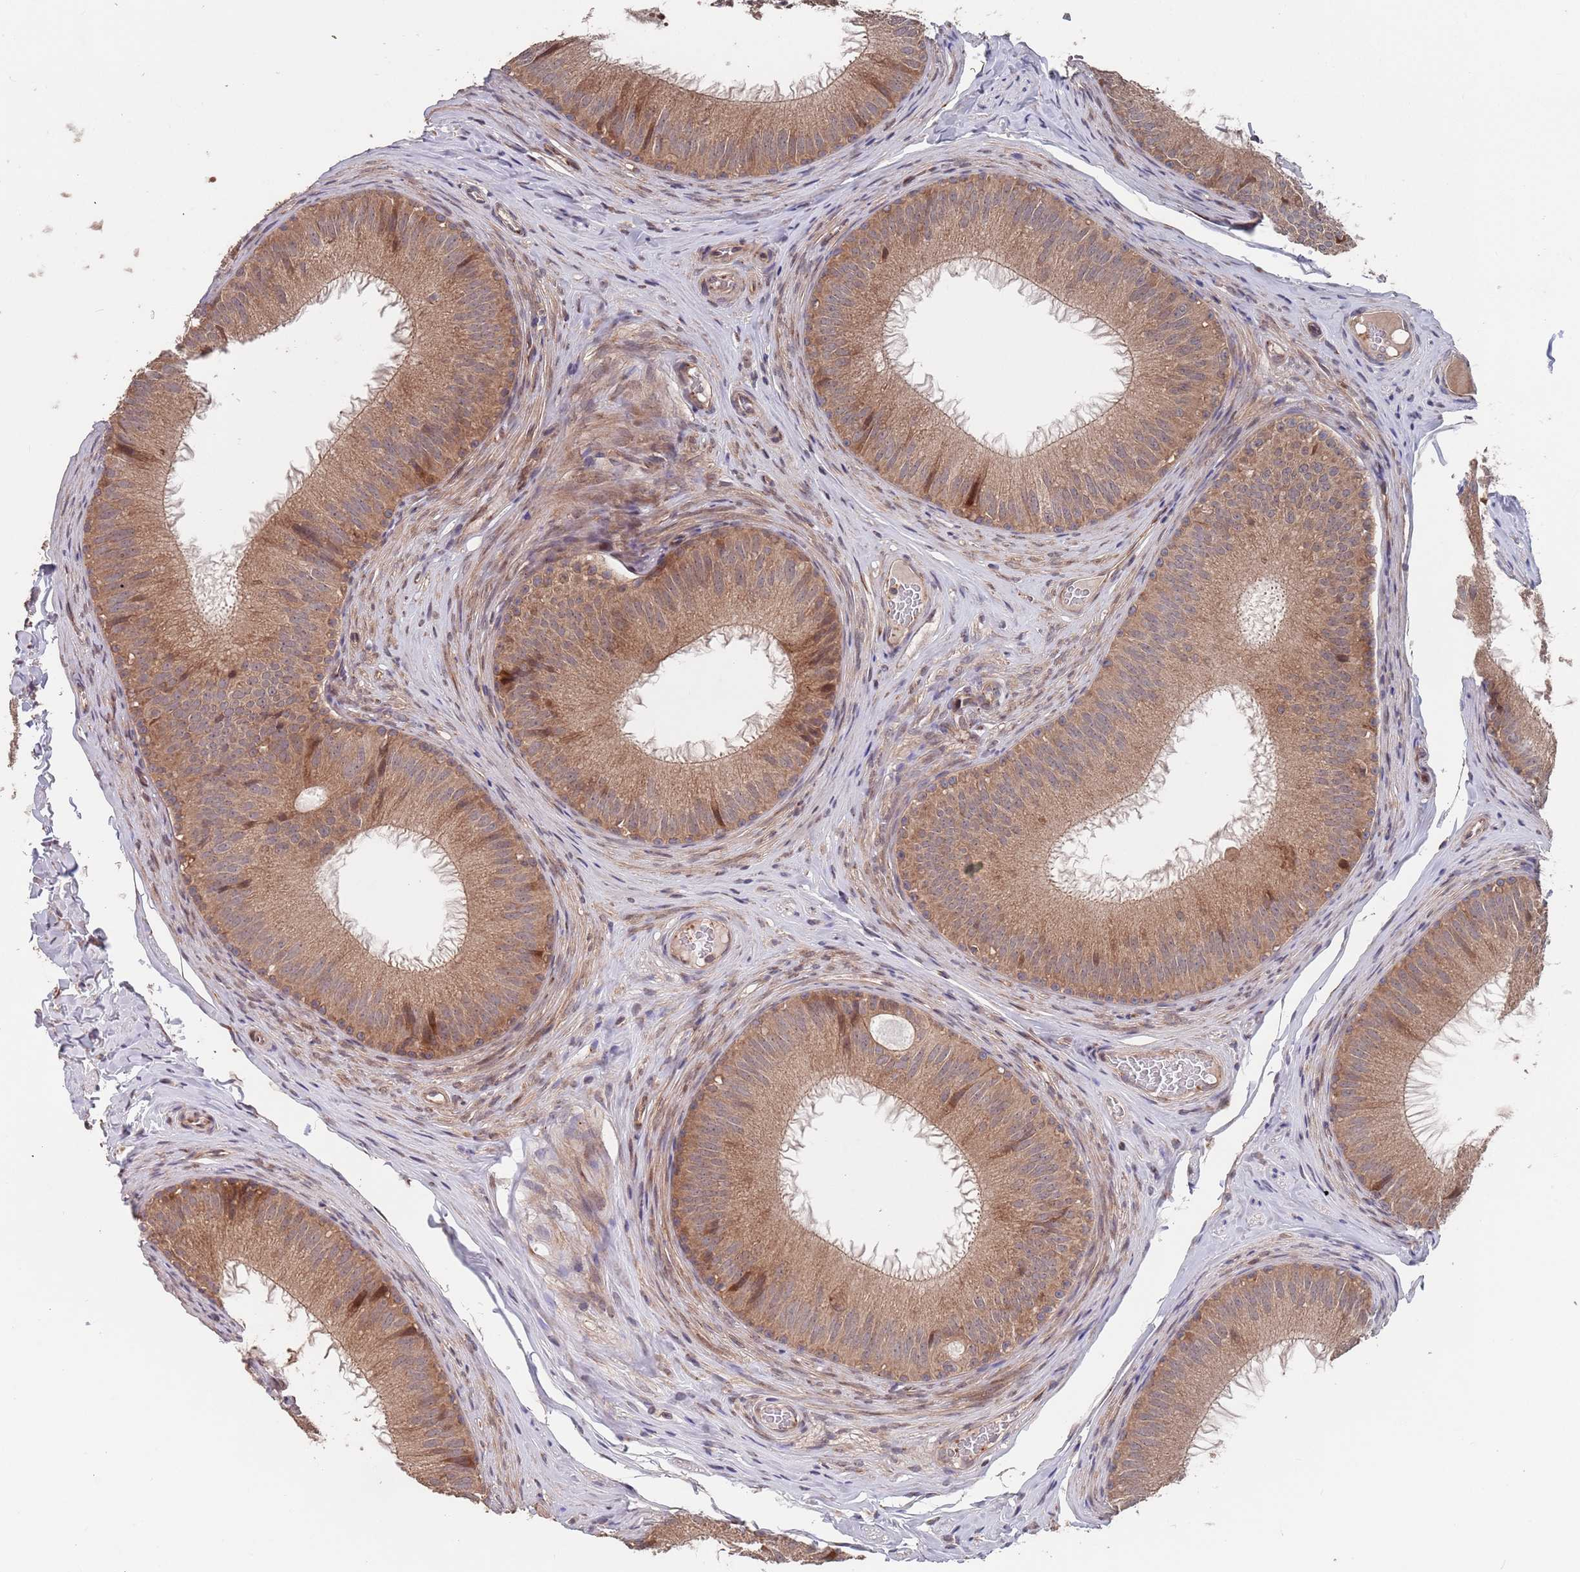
{"staining": {"intensity": "moderate", "quantity": ">75%", "location": "cytoplasmic/membranous"}, "tissue": "epididymis", "cell_type": "Glandular cells", "image_type": "normal", "snomed": [{"axis": "morphology", "description": "Normal tissue, NOS"}, {"axis": "topography", "description": "Epididymis"}], "caption": "Brown immunohistochemical staining in benign human epididymis shows moderate cytoplasmic/membranous staining in about >75% of glandular cells. The protein is stained brown, and the nuclei are stained in blue (DAB IHC with brightfield microscopy, high magnification).", "gene": "UNC45A", "patient": {"sex": "male", "age": 34}}